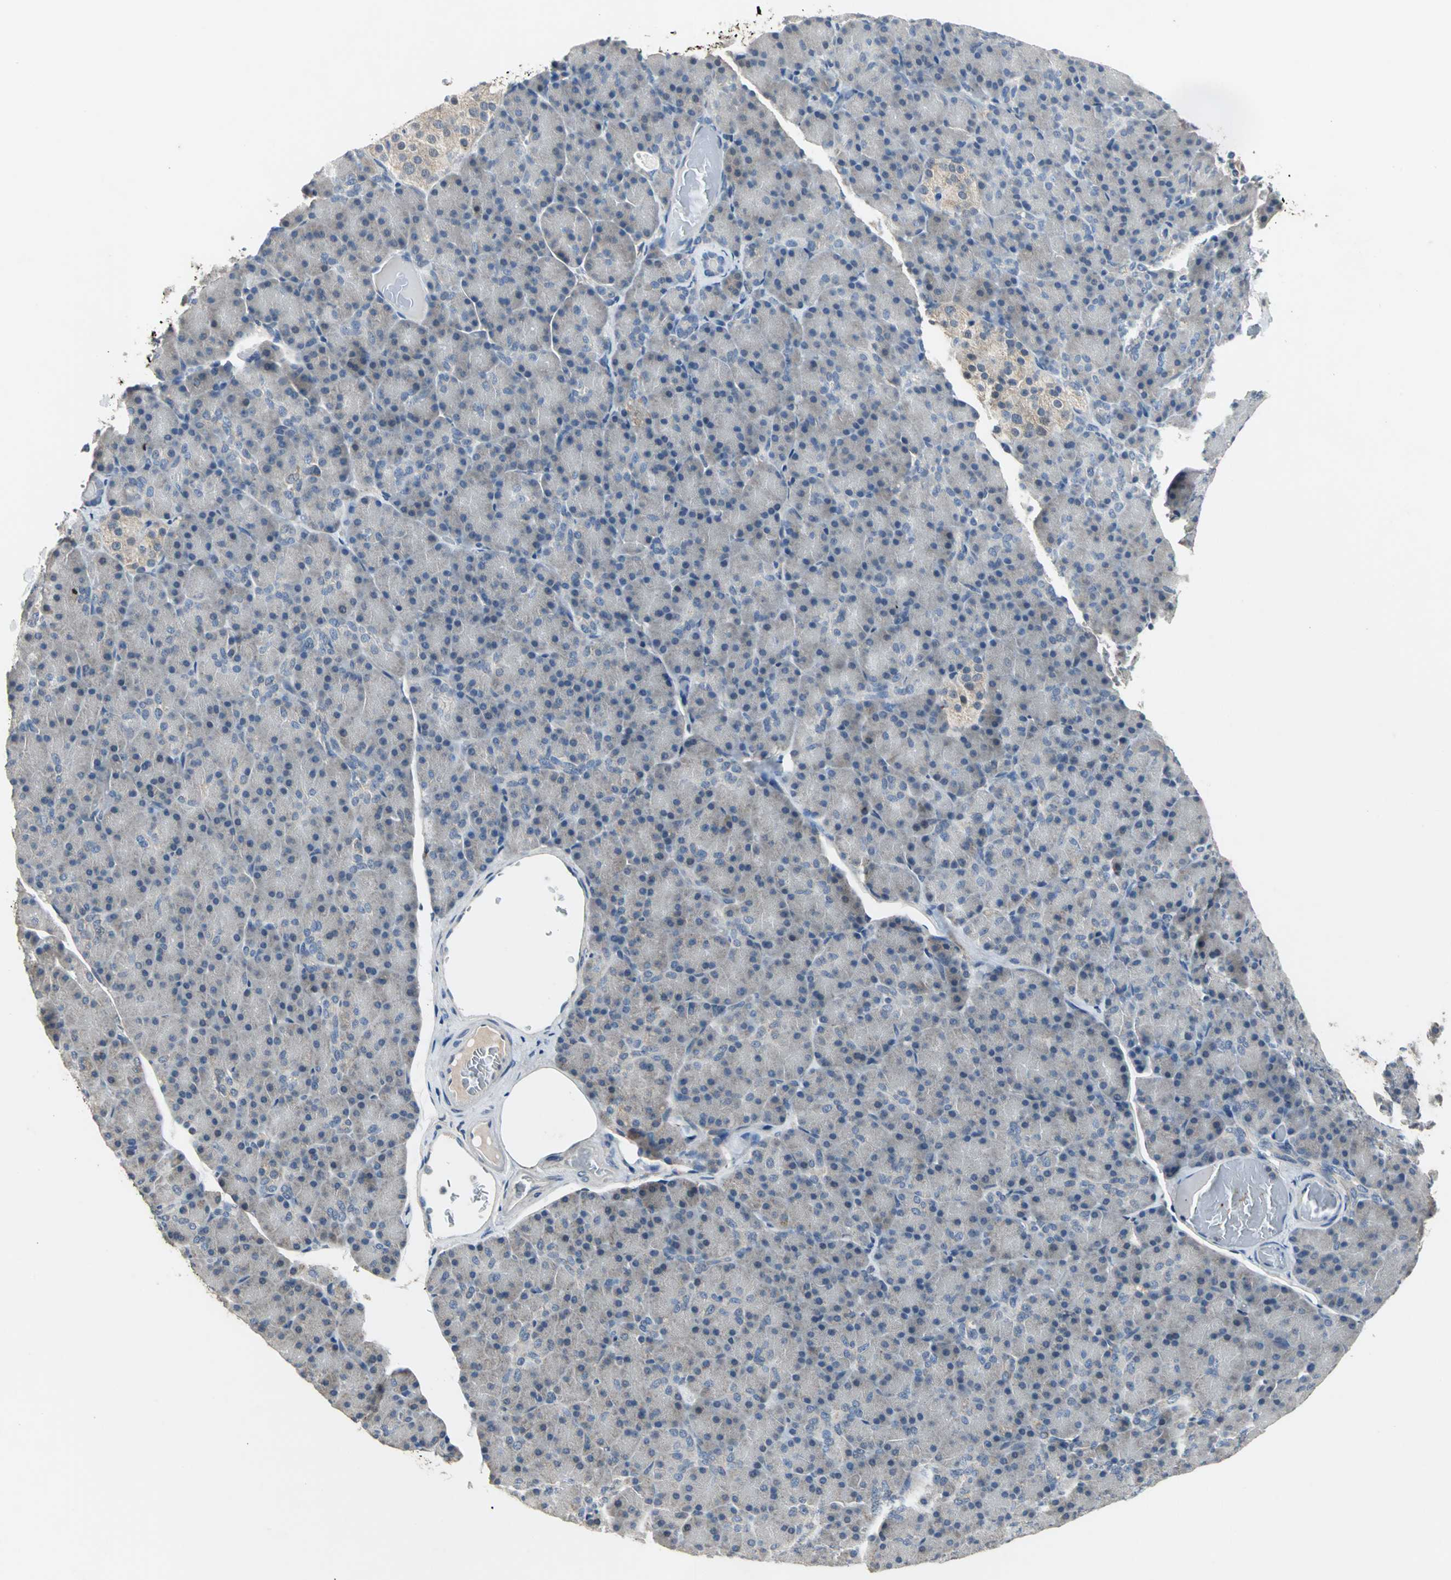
{"staining": {"intensity": "negative", "quantity": "none", "location": "none"}, "tissue": "pancreas", "cell_type": "Exocrine glandular cells", "image_type": "normal", "snomed": [{"axis": "morphology", "description": "Normal tissue, NOS"}, {"axis": "topography", "description": "Pancreas"}], "caption": "This is an IHC micrograph of normal pancreas. There is no positivity in exocrine glandular cells.", "gene": "JADE3", "patient": {"sex": "female", "age": 43}}